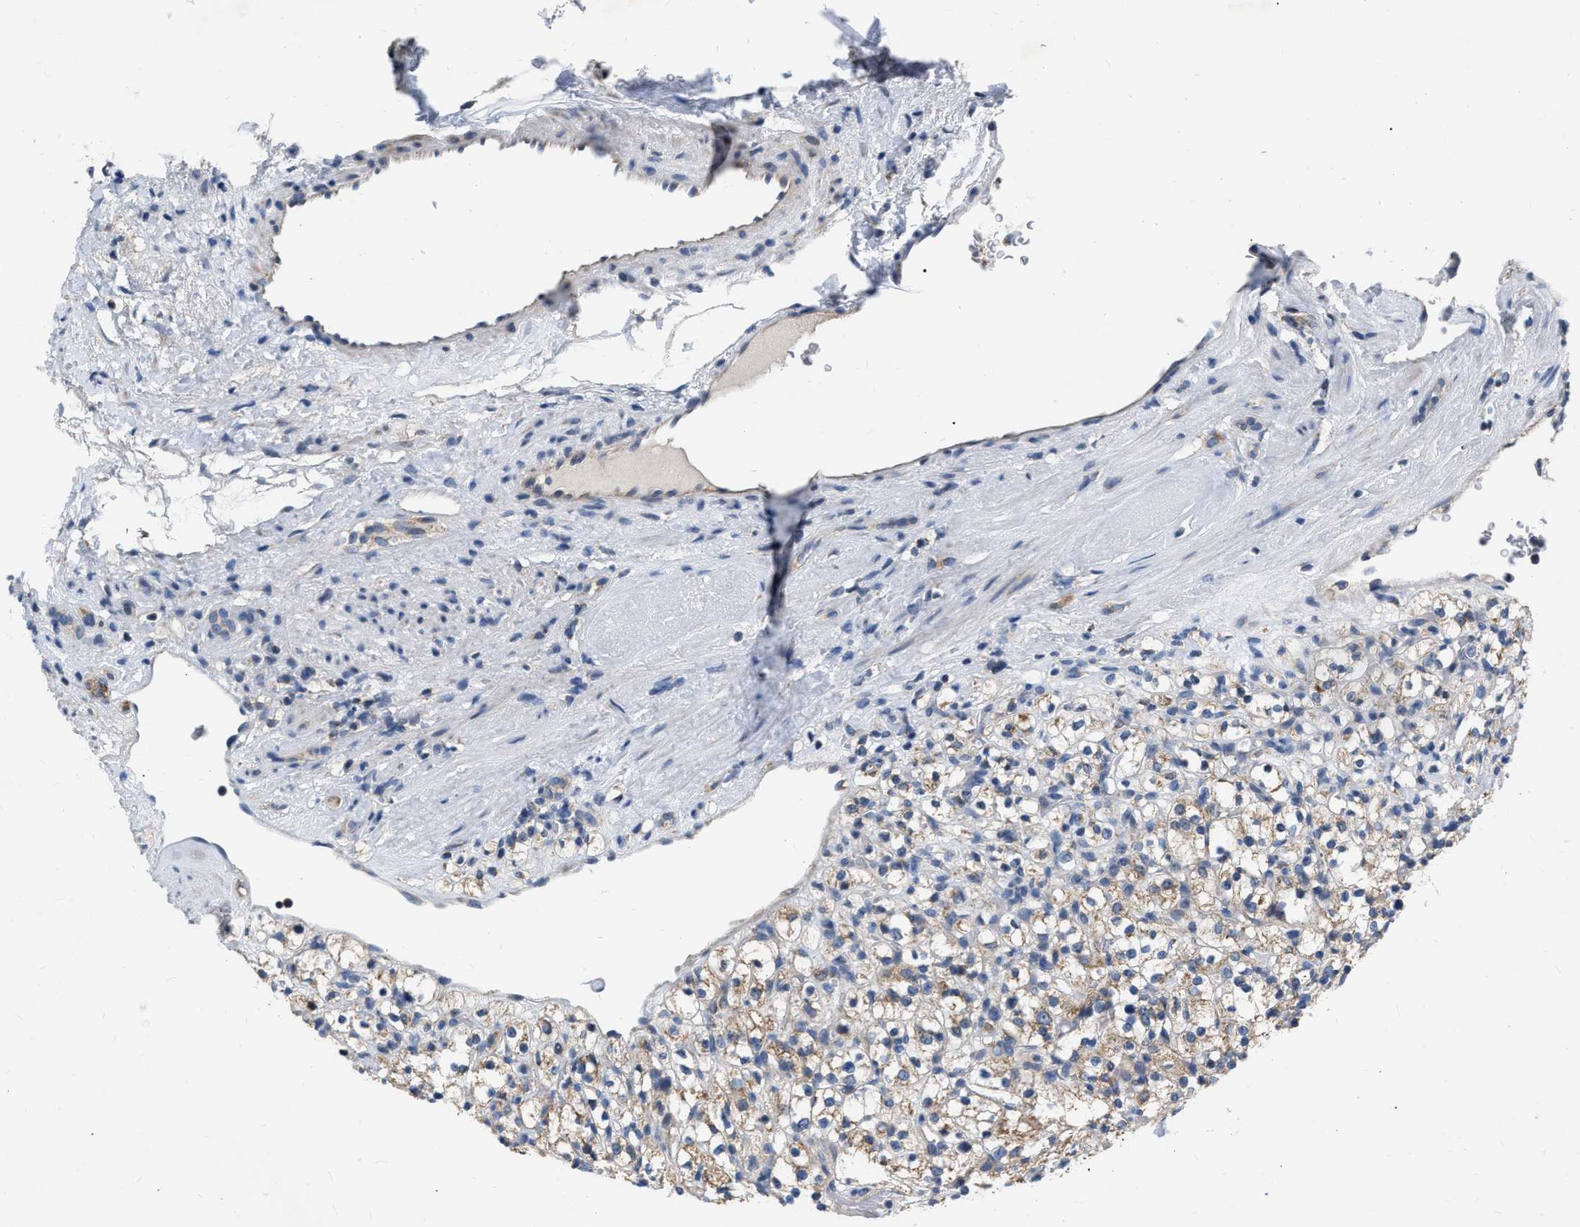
{"staining": {"intensity": "moderate", "quantity": ">75%", "location": "cytoplasmic/membranous"}, "tissue": "renal cancer", "cell_type": "Tumor cells", "image_type": "cancer", "snomed": [{"axis": "morphology", "description": "Normal tissue, NOS"}, {"axis": "morphology", "description": "Adenocarcinoma, NOS"}, {"axis": "topography", "description": "Kidney"}], "caption": "There is medium levels of moderate cytoplasmic/membranous staining in tumor cells of renal cancer, as demonstrated by immunohistochemical staining (brown color).", "gene": "DDX56", "patient": {"sex": "female", "age": 72}}